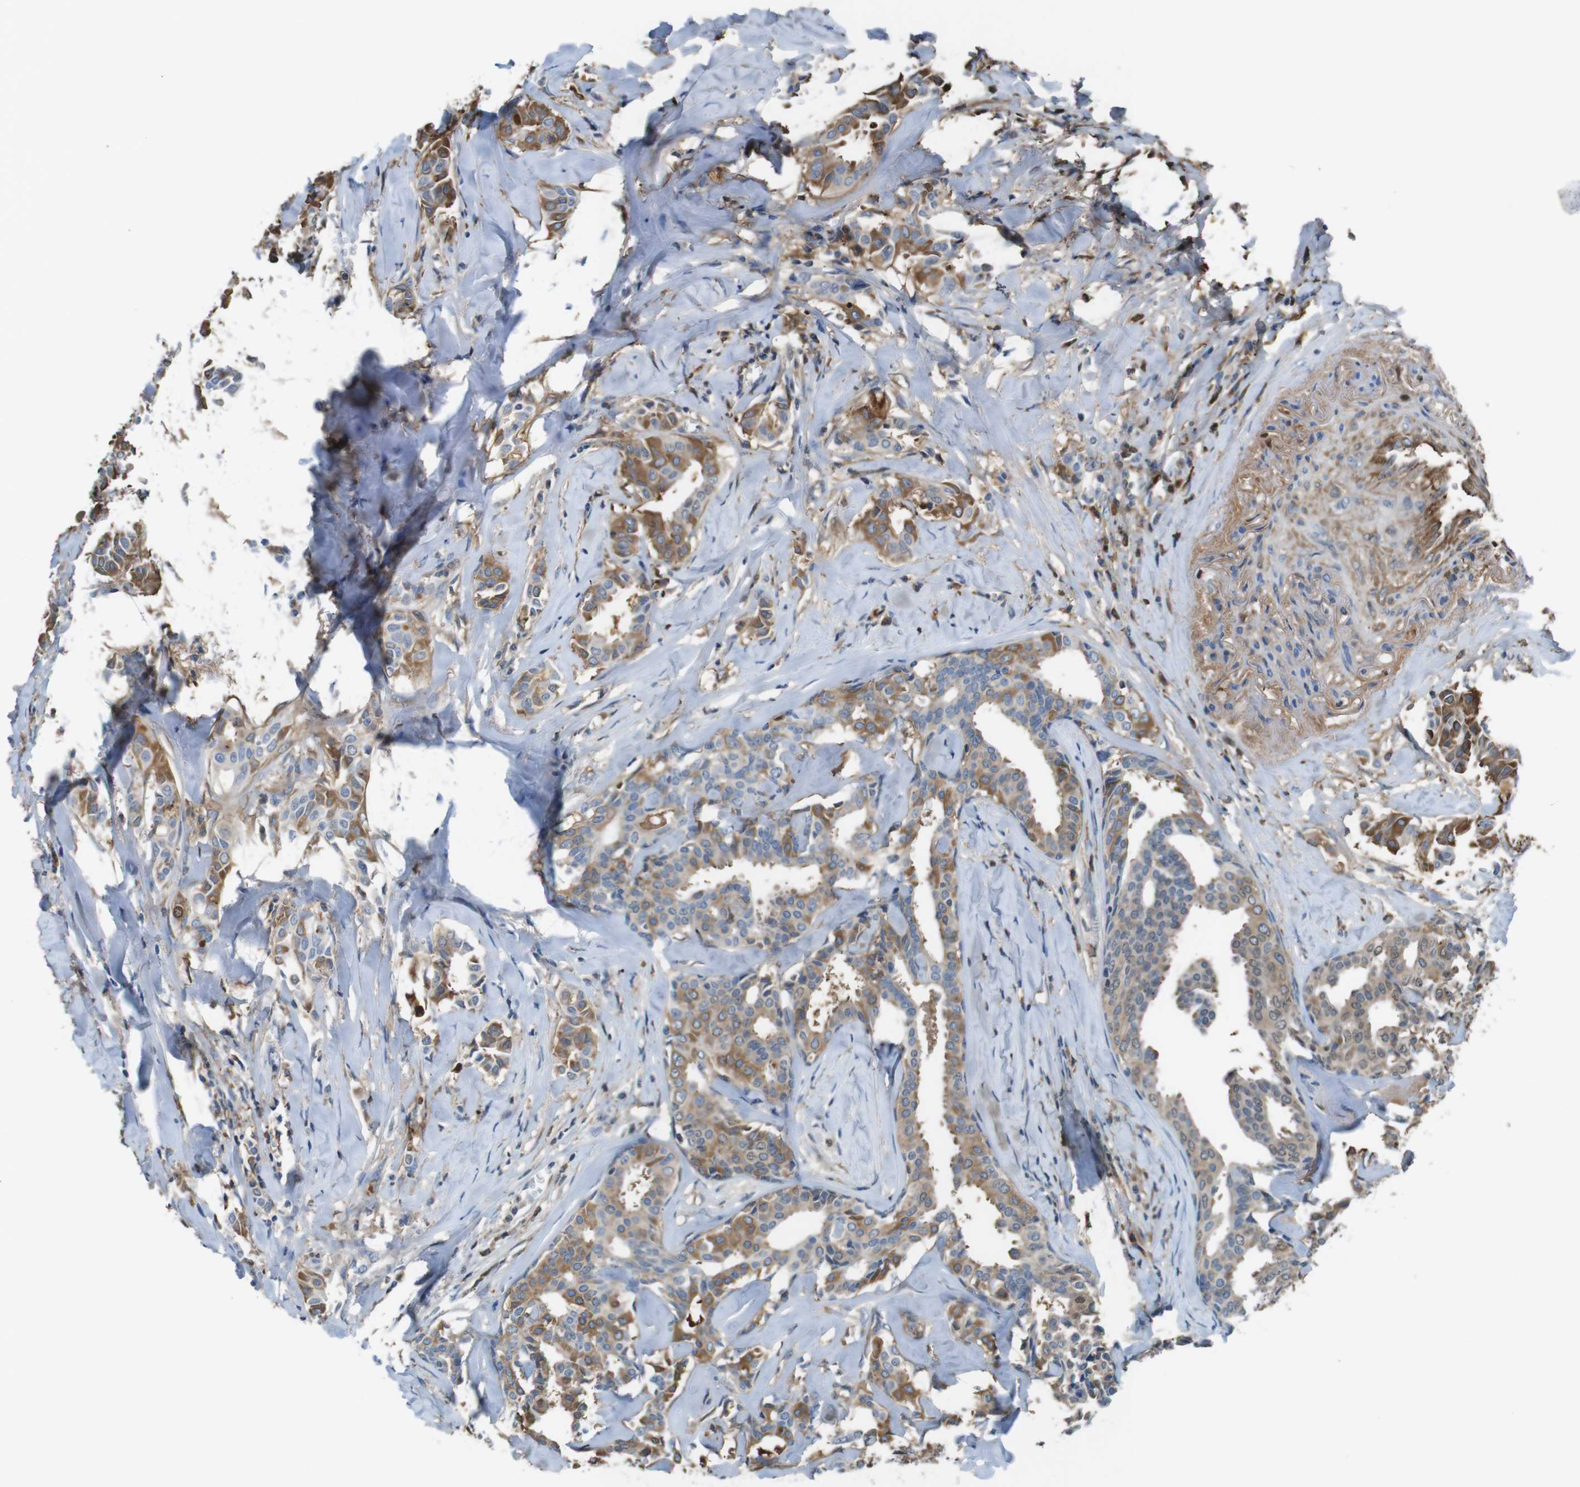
{"staining": {"intensity": "moderate", "quantity": ">75%", "location": "cytoplasmic/membranous"}, "tissue": "head and neck cancer", "cell_type": "Tumor cells", "image_type": "cancer", "snomed": [{"axis": "morphology", "description": "Adenocarcinoma, NOS"}, {"axis": "topography", "description": "Salivary gland"}, {"axis": "topography", "description": "Head-Neck"}], "caption": "Tumor cells demonstrate medium levels of moderate cytoplasmic/membranous expression in about >75% of cells in adenocarcinoma (head and neck). (IHC, brightfield microscopy, high magnification).", "gene": "LTBP4", "patient": {"sex": "female", "age": 59}}